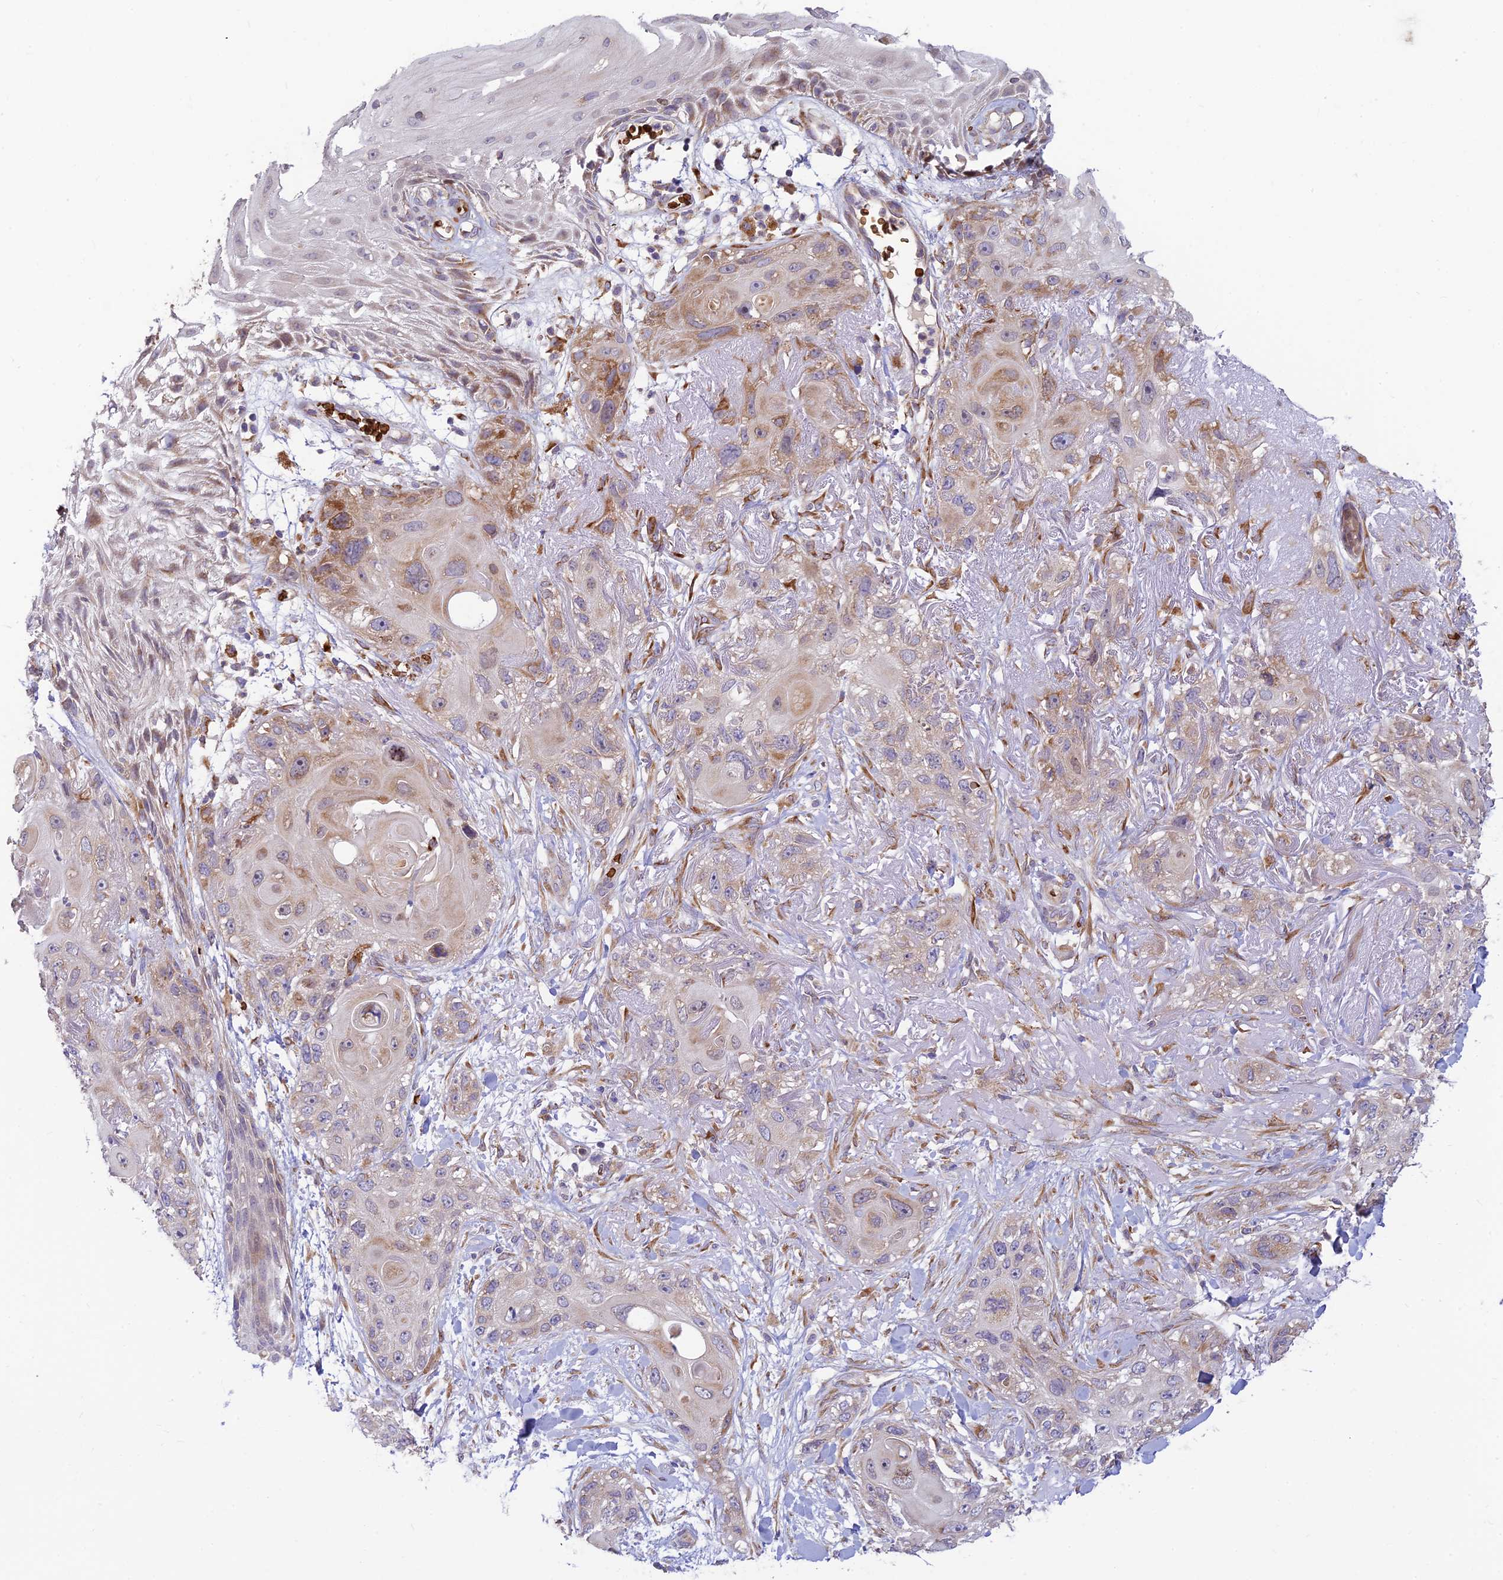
{"staining": {"intensity": "moderate", "quantity": "<25%", "location": "cytoplasmic/membranous"}, "tissue": "skin cancer", "cell_type": "Tumor cells", "image_type": "cancer", "snomed": [{"axis": "morphology", "description": "Normal tissue, NOS"}, {"axis": "morphology", "description": "Squamous cell carcinoma, NOS"}, {"axis": "topography", "description": "Skin"}], "caption": "A low amount of moderate cytoplasmic/membranous staining is present in about <25% of tumor cells in squamous cell carcinoma (skin) tissue.", "gene": "UFSP2", "patient": {"sex": "male", "age": 72}}